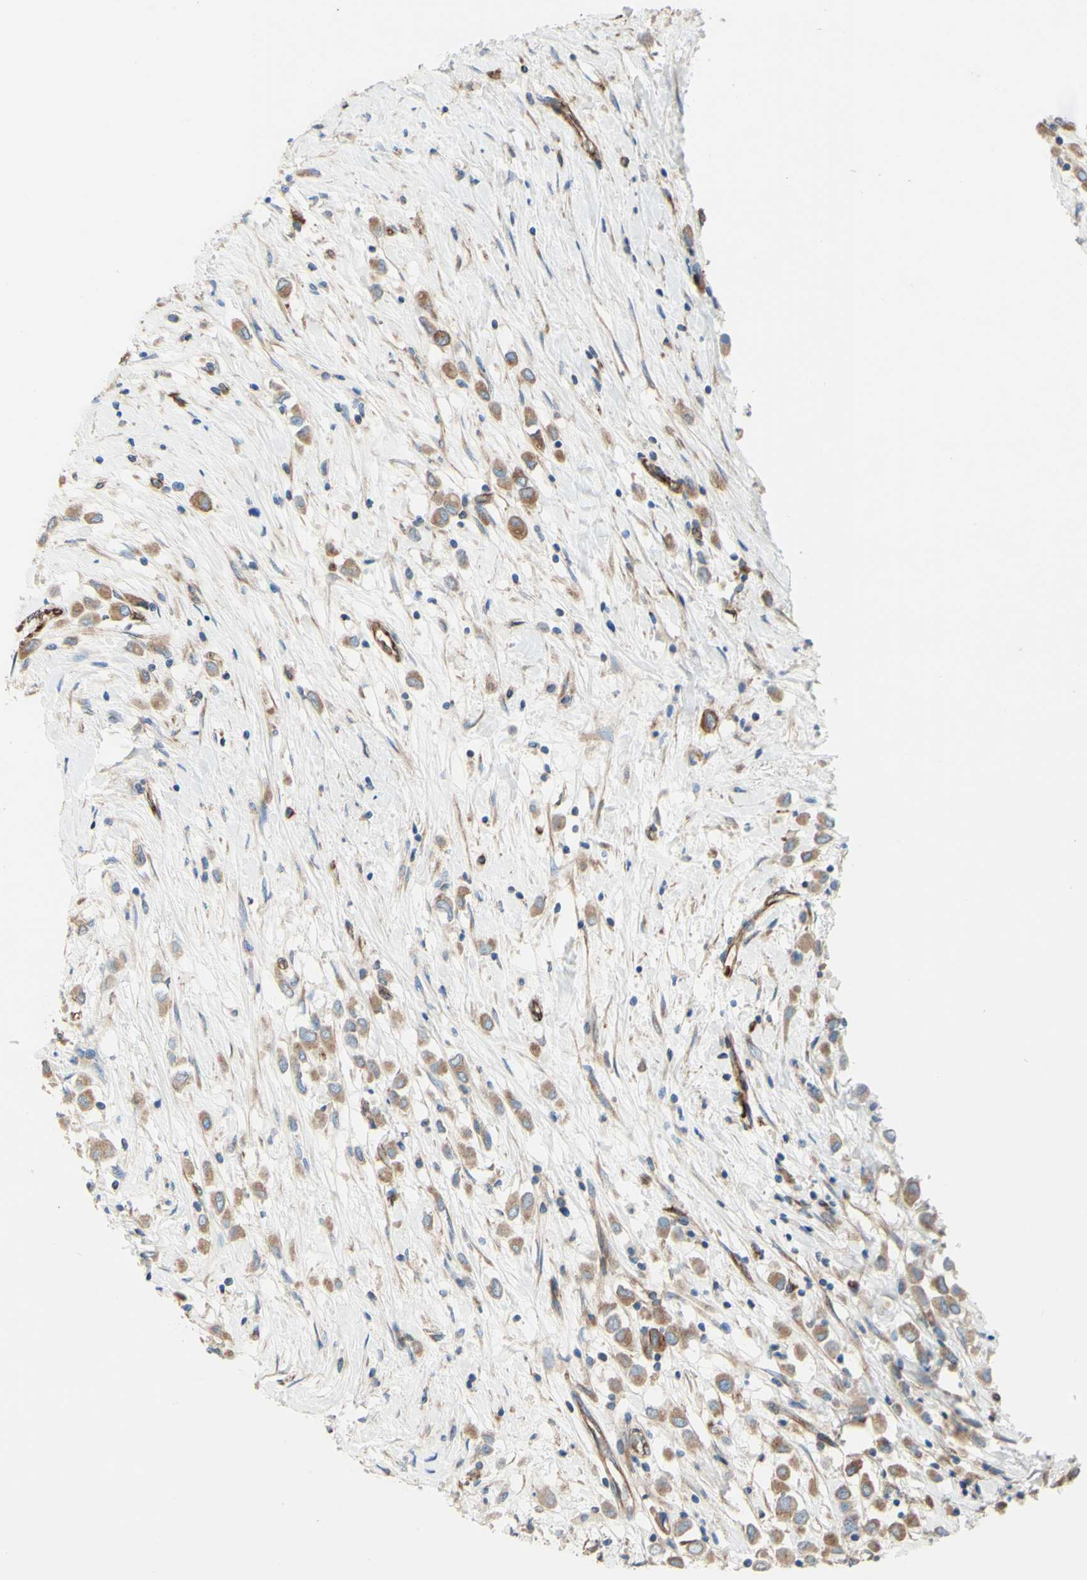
{"staining": {"intensity": "weak", "quantity": ">75%", "location": "cytoplasmic/membranous"}, "tissue": "breast cancer", "cell_type": "Tumor cells", "image_type": "cancer", "snomed": [{"axis": "morphology", "description": "Duct carcinoma"}, {"axis": "topography", "description": "Breast"}], "caption": "Brown immunohistochemical staining in breast cancer (infiltrating ductal carcinoma) exhibits weak cytoplasmic/membranous expression in approximately >75% of tumor cells. The staining was performed using DAB, with brown indicating positive protein expression. Nuclei are stained blue with hematoxylin.", "gene": "ENDOD1", "patient": {"sex": "female", "age": 61}}